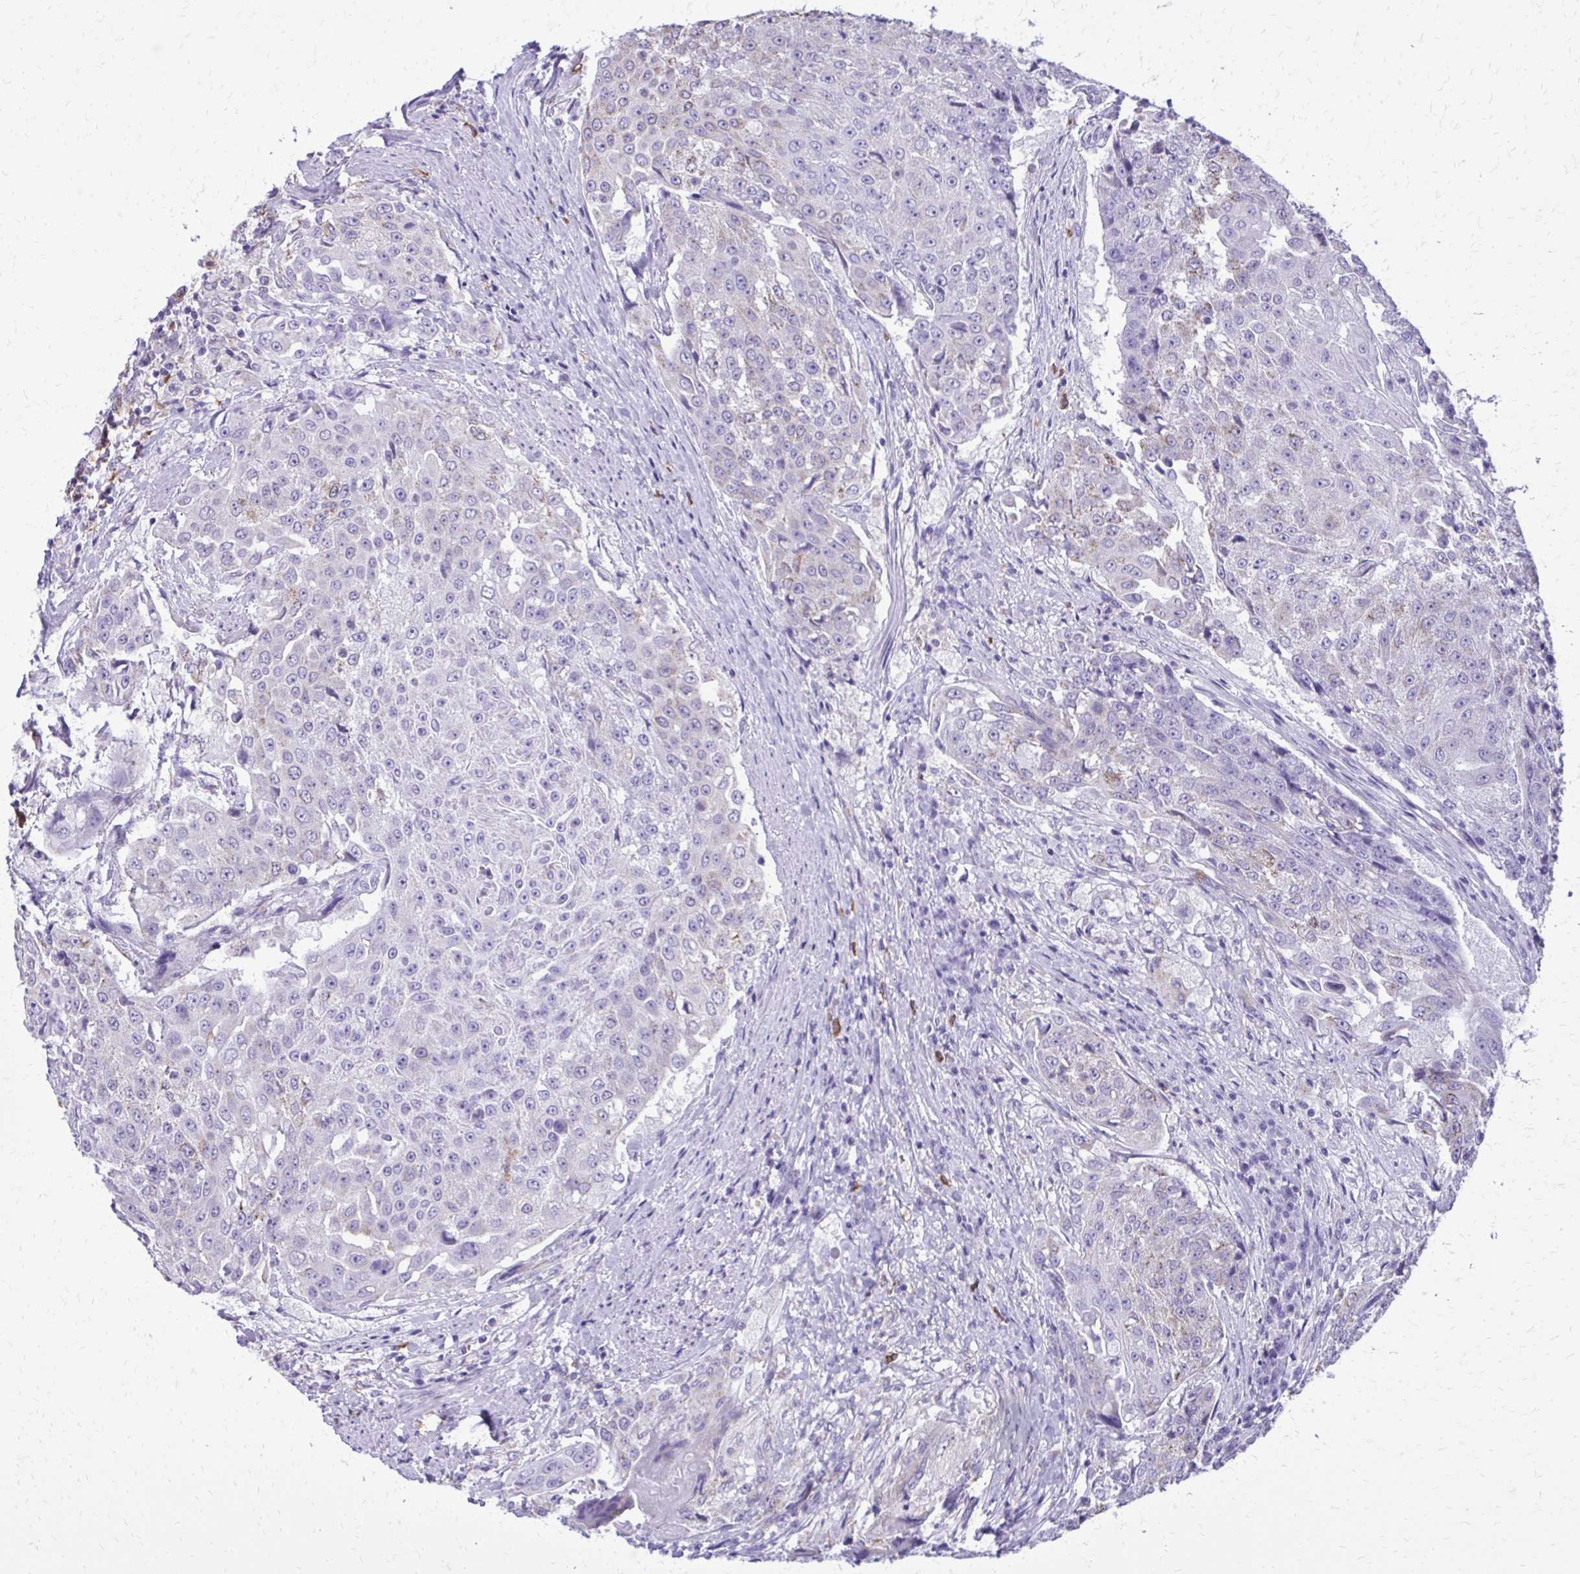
{"staining": {"intensity": "negative", "quantity": "none", "location": "none"}, "tissue": "urothelial cancer", "cell_type": "Tumor cells", "image_type": "cancer", "snomed": [{"axis": "morphology", "description": "Urothelial carcinoma, High grade"}, {"axis": "topography", "description": "Urinary bladder"}], "caption": "A micrograph of urothelial carcinoma (high-grade) stained for a protein exhibits no brown staining in tumor cells.", "gene": "CAT", "patient": {"sex": "female", "age": 63}}